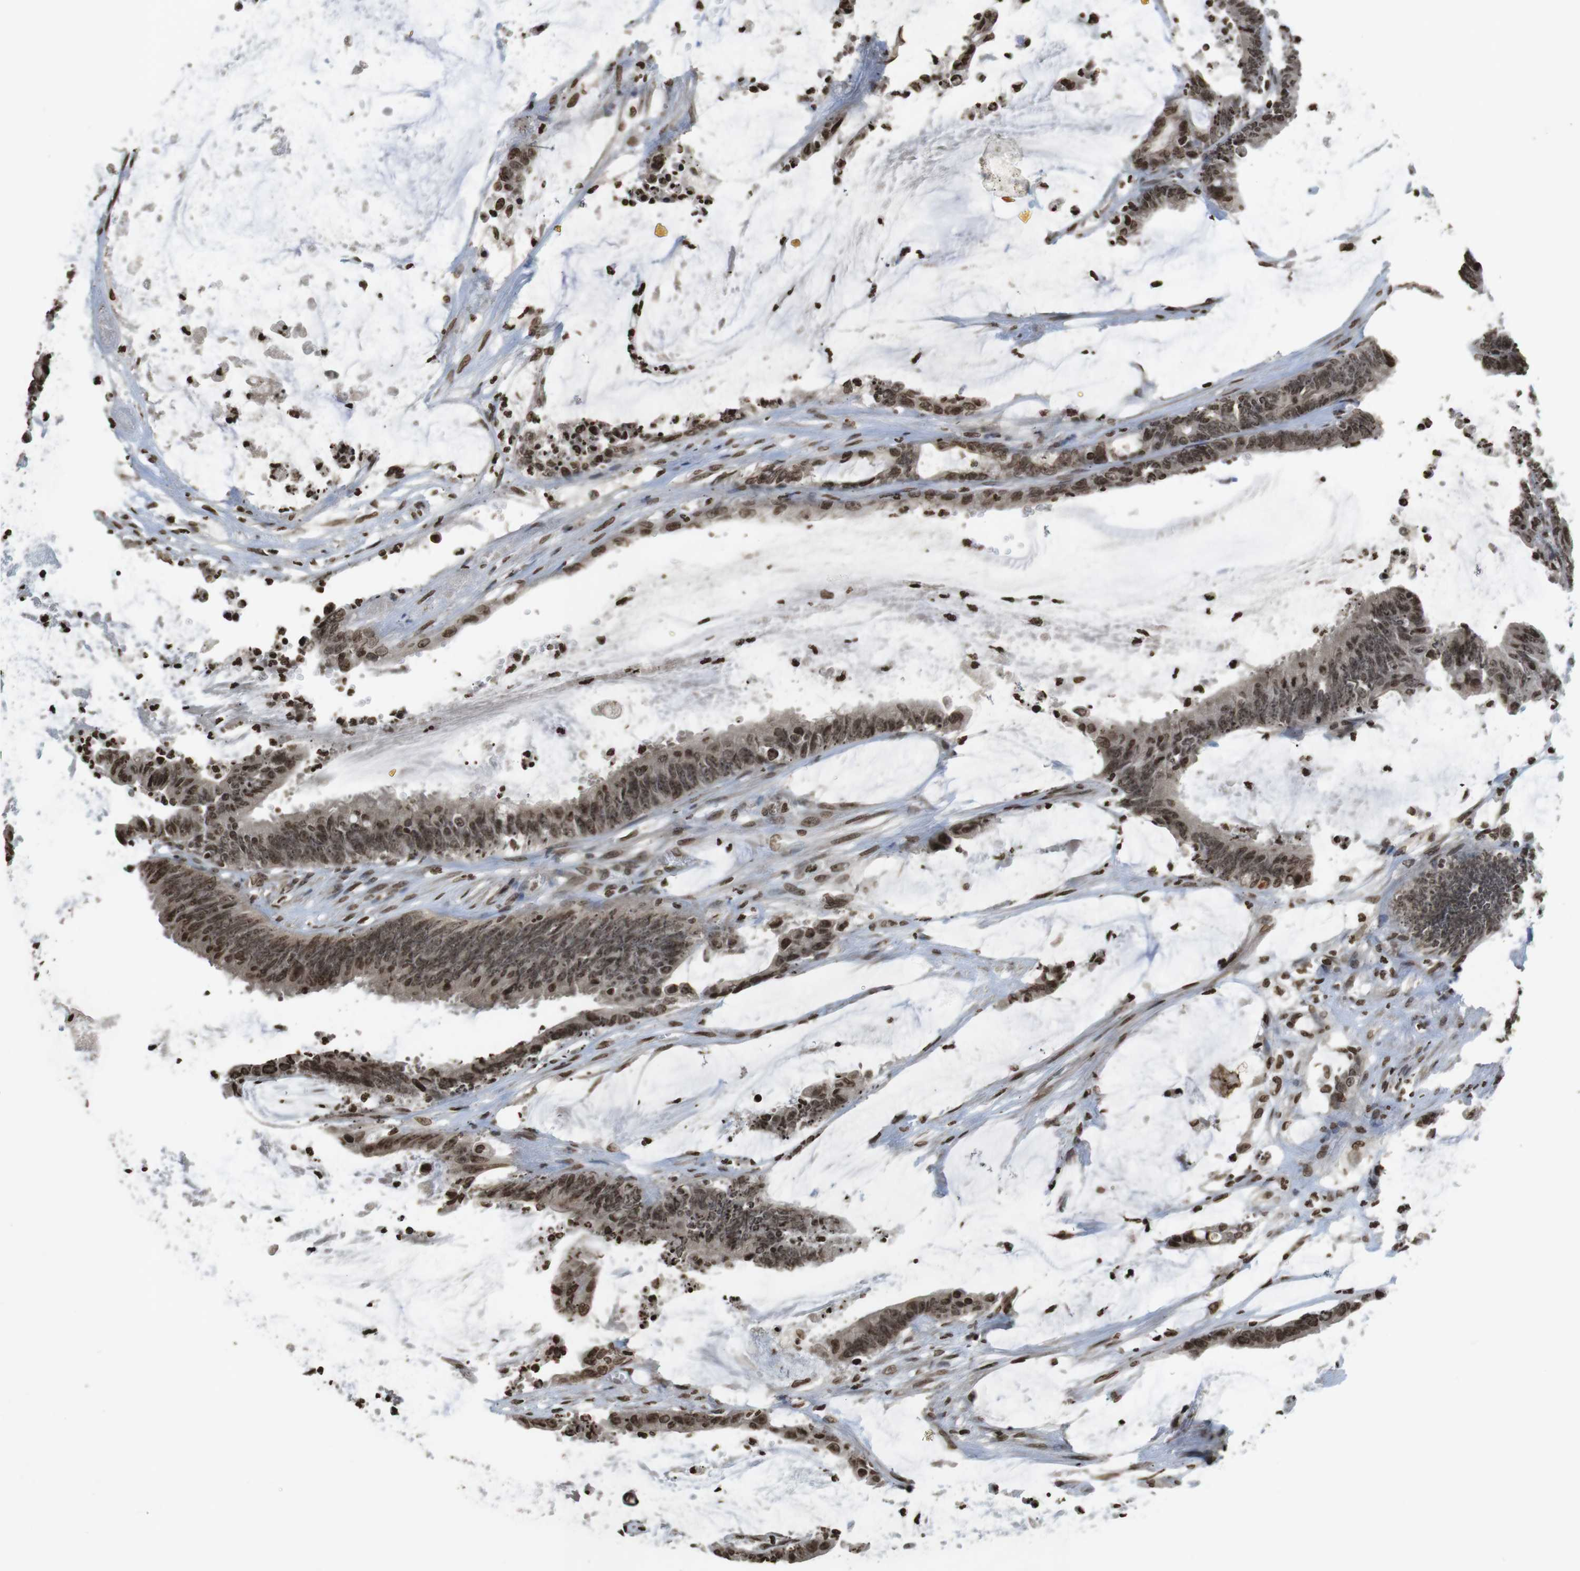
{"staining": {"intensity": "moderate", "quantity": ">75%", "location": "cytoplasmic/membranous,nuclear"}, "tissue": "colorectal cancer", "cell_type": "Tumor cells", "image_type": "cancer", "snomed": [{"axis": "morphology", "description": "Adenocarcinoma, NOS"}, {"axis": "topography", "description": "Rectum"}], "caption": "Immunohistochemistry (IHC) (DAB (3,3'-diaminobenzidine)) staining of colorectal cancer displays moderate cytoplasmic/membranous and nuclear protein positivity in approximately >75% of tumor cells.", "gene": "FOXA3", "patient": {"sex": "female", "age": 66}}